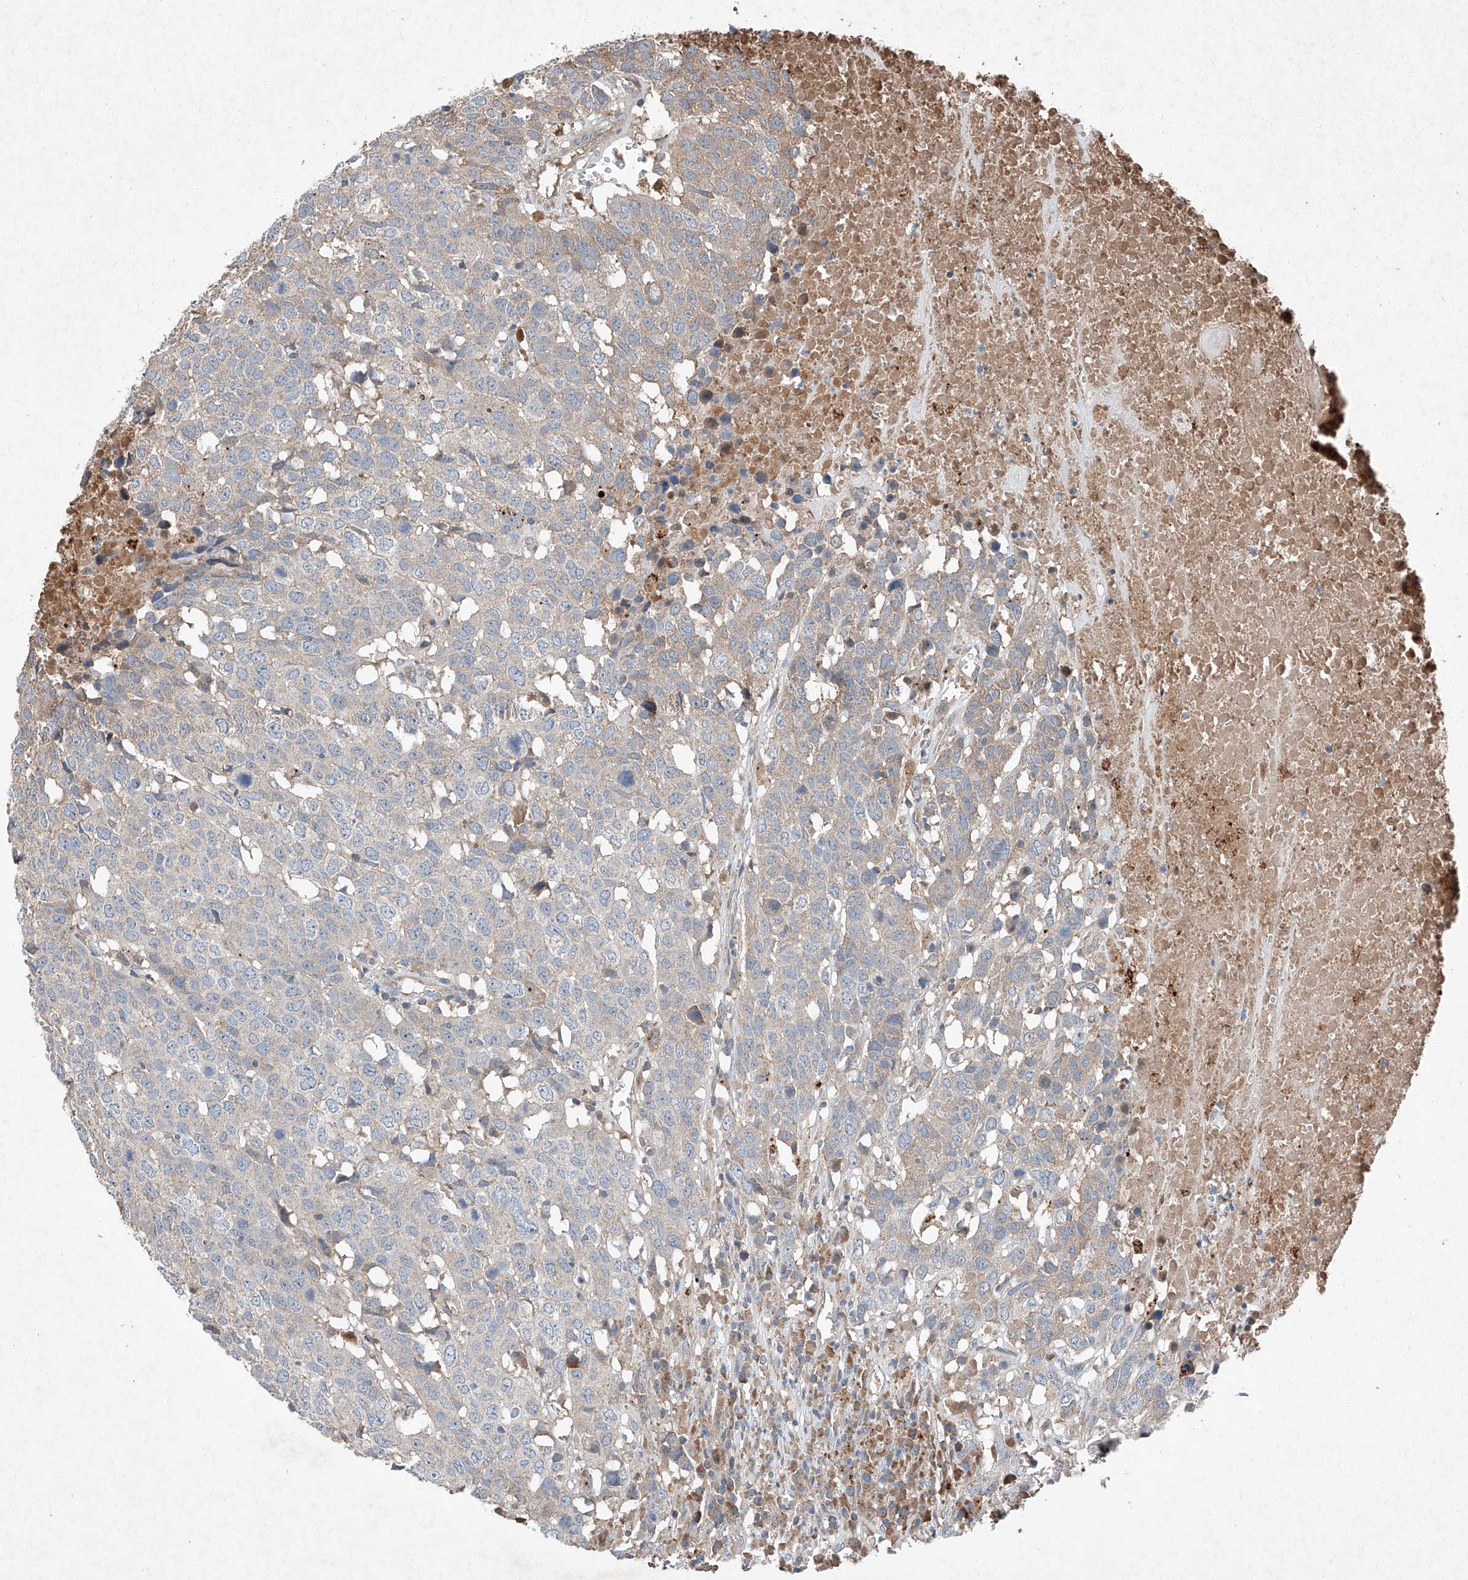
{"staining": {"intensity": "weak", "quantity": "<25%", "location": "cytoplasmic/membranous"}, "tissue": "head and neck cancer", "cell_type": "Tumor cells", "image_type": "cancer", "snomed": [{"axis": "morphology", "description": "Squamous cell carcinoma, NOS"}, {"axis": "topography", "description": "Head-Neck"}], "caption": "The immunohistochemistry (IHC) histopathology image has no significant positivity in tumor cells of head and neck squamous cell carcinoma tissue.", "gene": "RUSC1", "patient": {"sex": "male", "age": 66}}